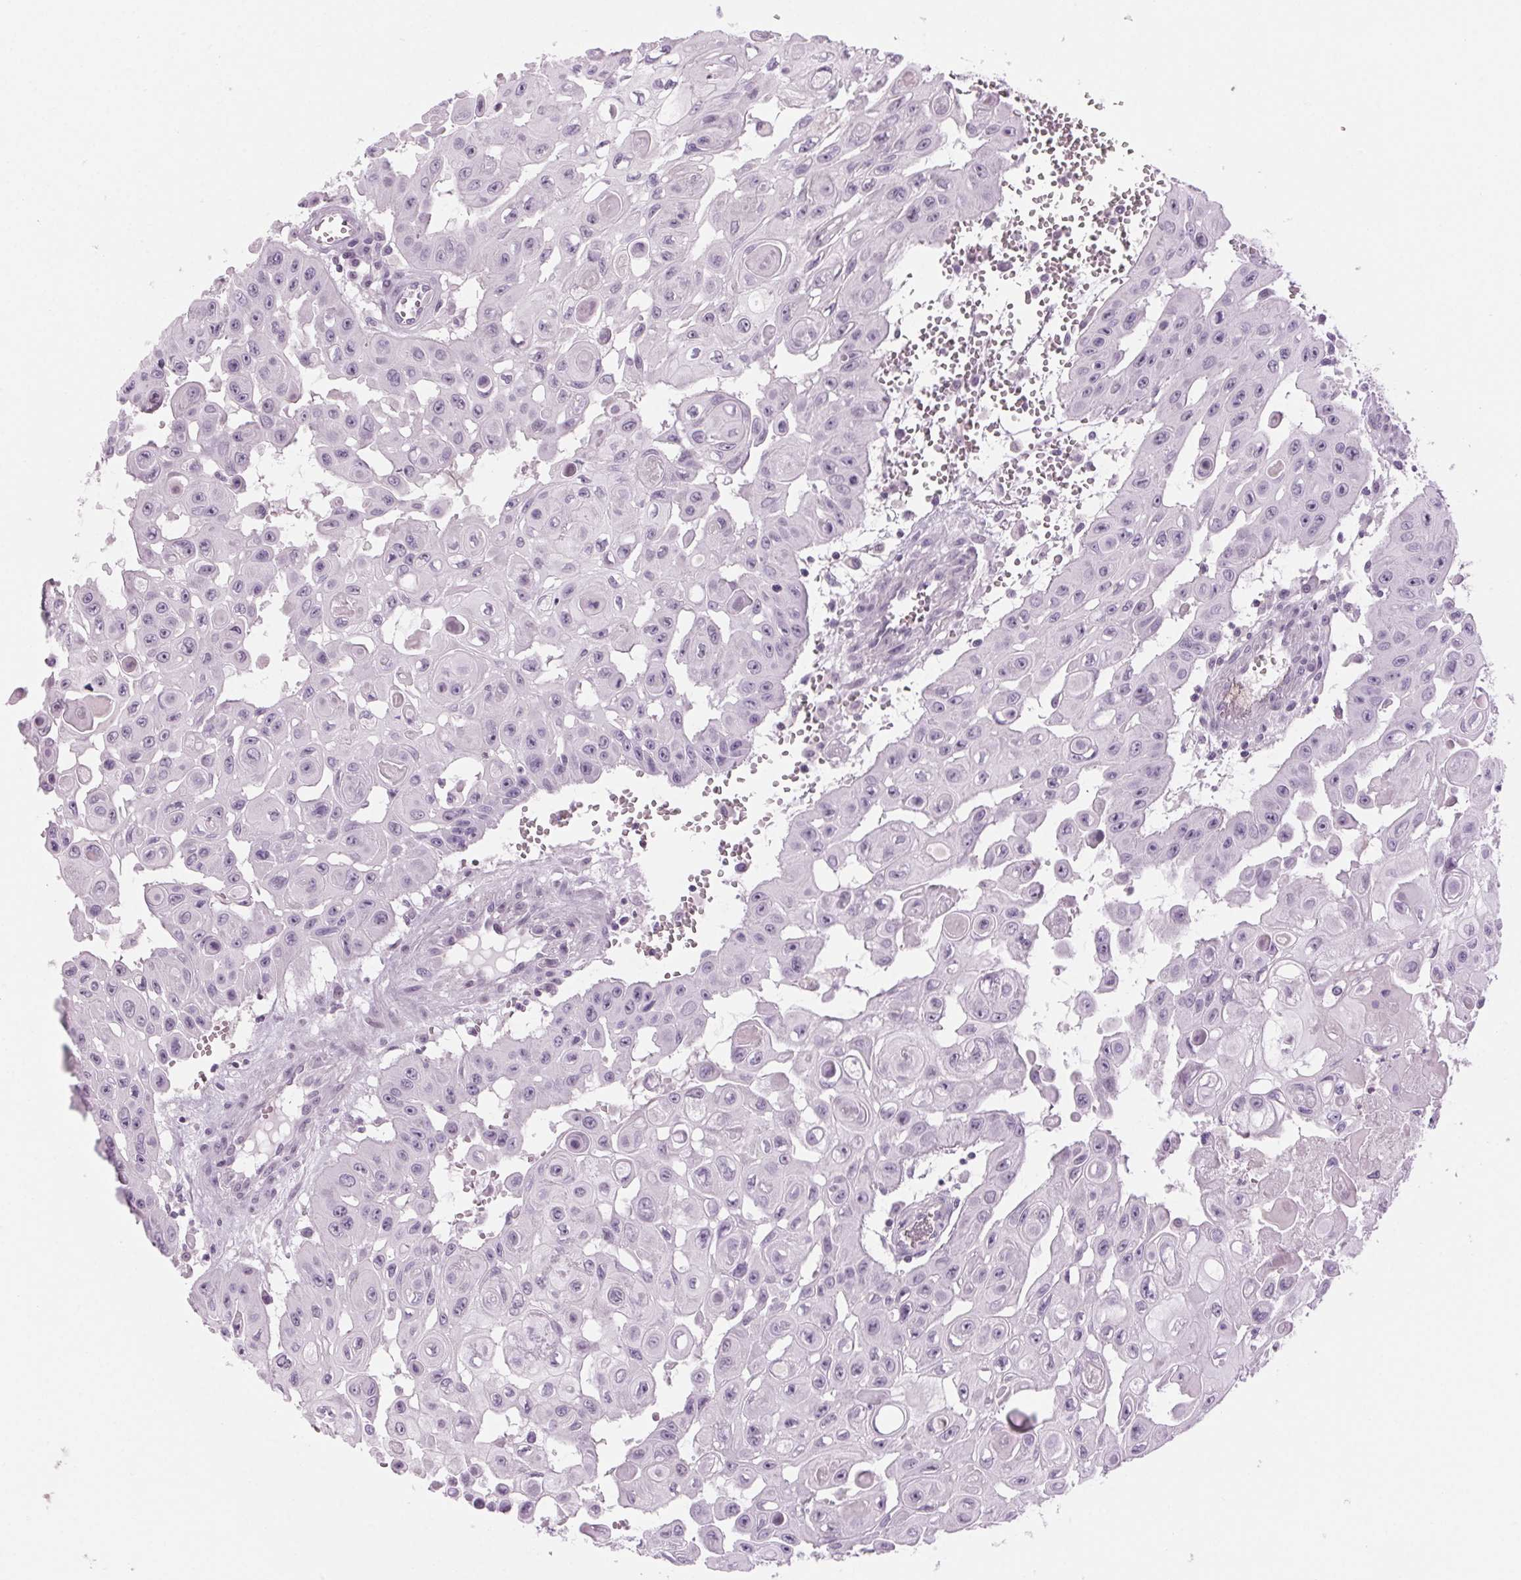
{"staining": {"intensity": "negative", "quantity": "none", "location": "none"}, "tissue": "head and neck cancer", "cell_type": "Tumor cells", "image_type": "cancer", "snomed": [{"axis": "morphology", "description": "Adenocarcinoma, NOS"}, {"axis": "topography", "description": "Head-Neck"}], "caption": "Tumor cells show no significant protein positivity in head and neck cancer.", "gene": "SLC6A19", "patient": {"sex": "male", "age": 73}}